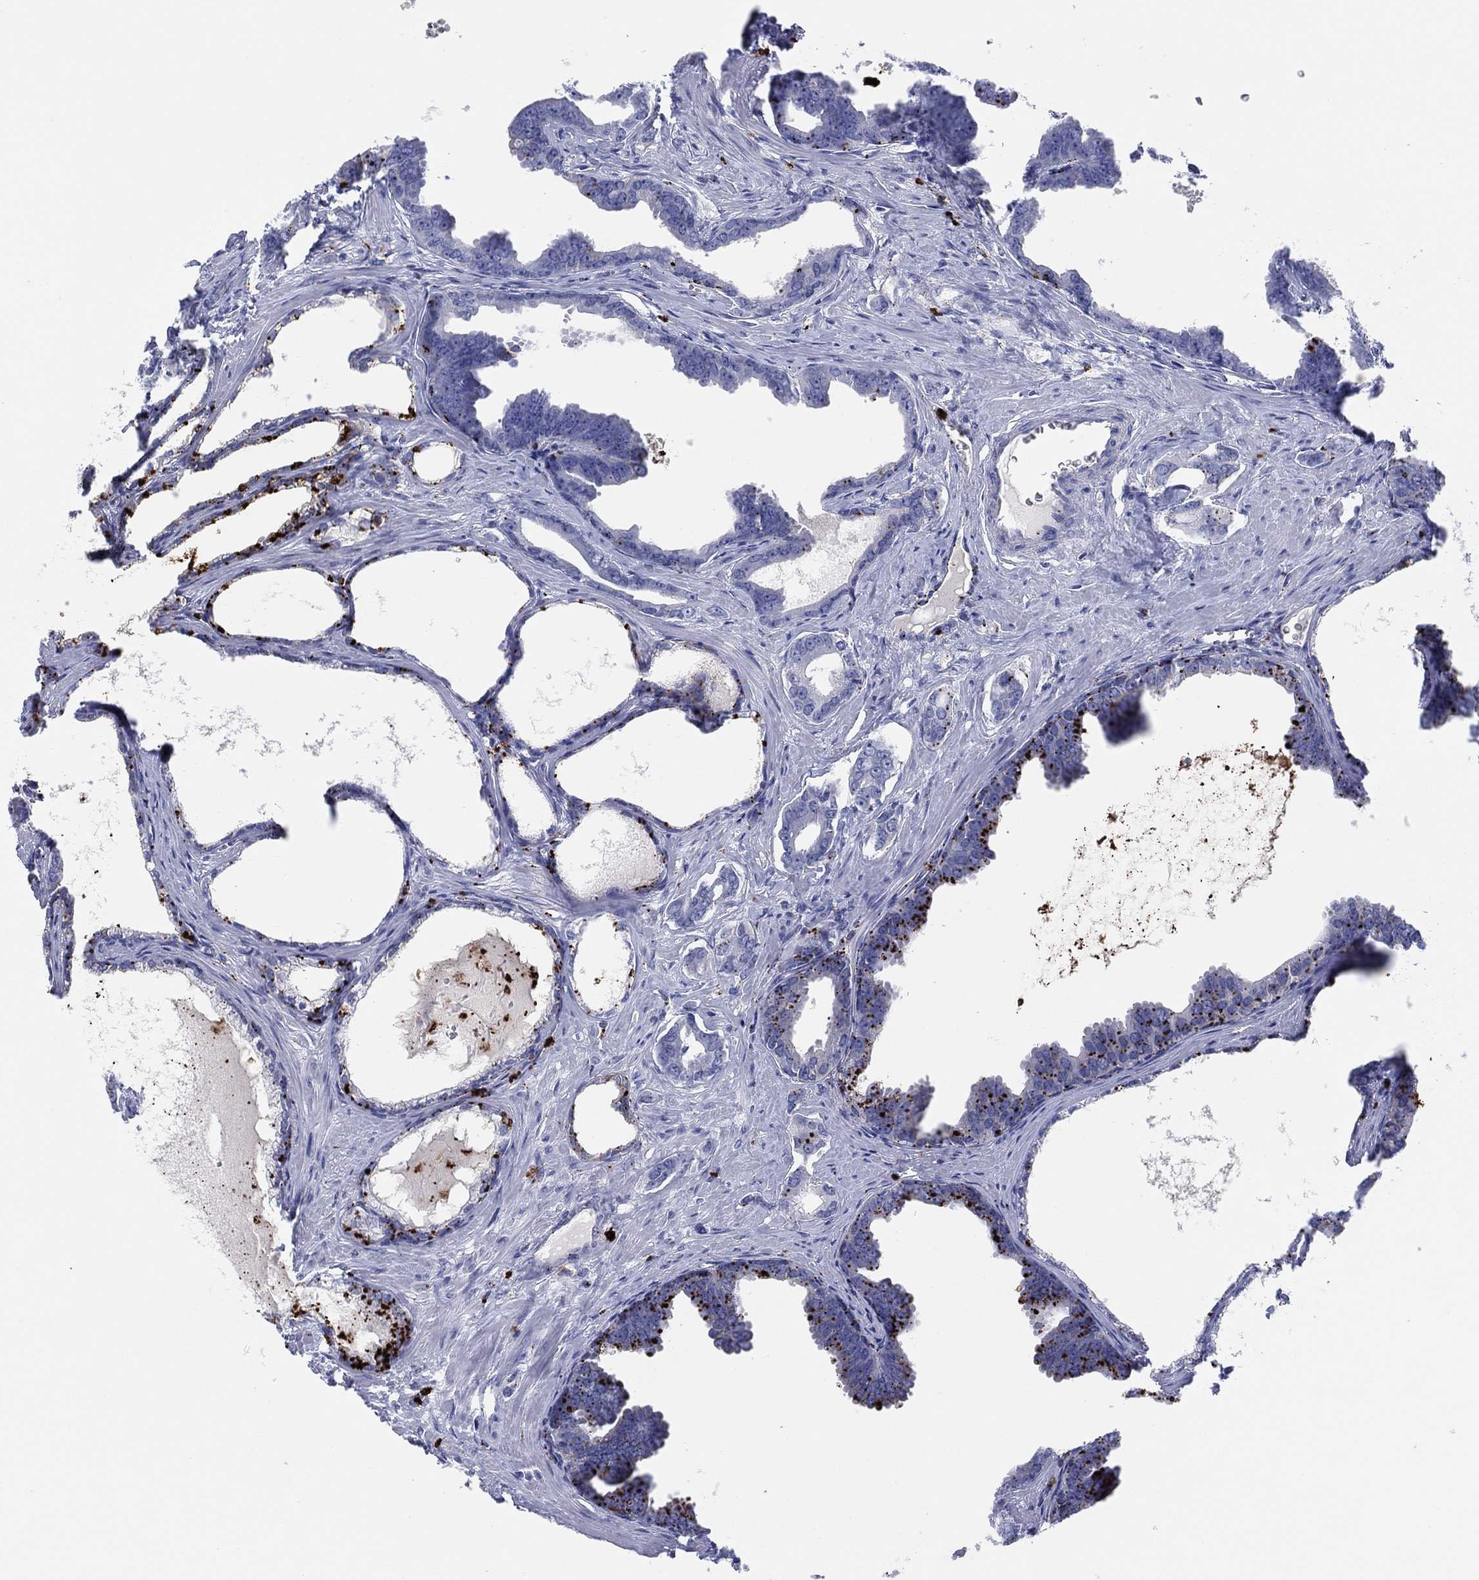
{"staining": {"intensity": "negative", "quantity": "none", "location": "none"}, "tissue": "prostate cancer", "cell_type": "Tumor cells", "image_type": "cancer", "snomed": [{"axis": "morphology", "description": "Adenocarcinoma, NOS"}, {"axis": "topography", "description": "Prostate"}], "caption": "Tumor cells show no significant positivity in prostate adenocarcinoma.", "gene": "PLAC8", "patient": {"sex": "male", "age": 66}}